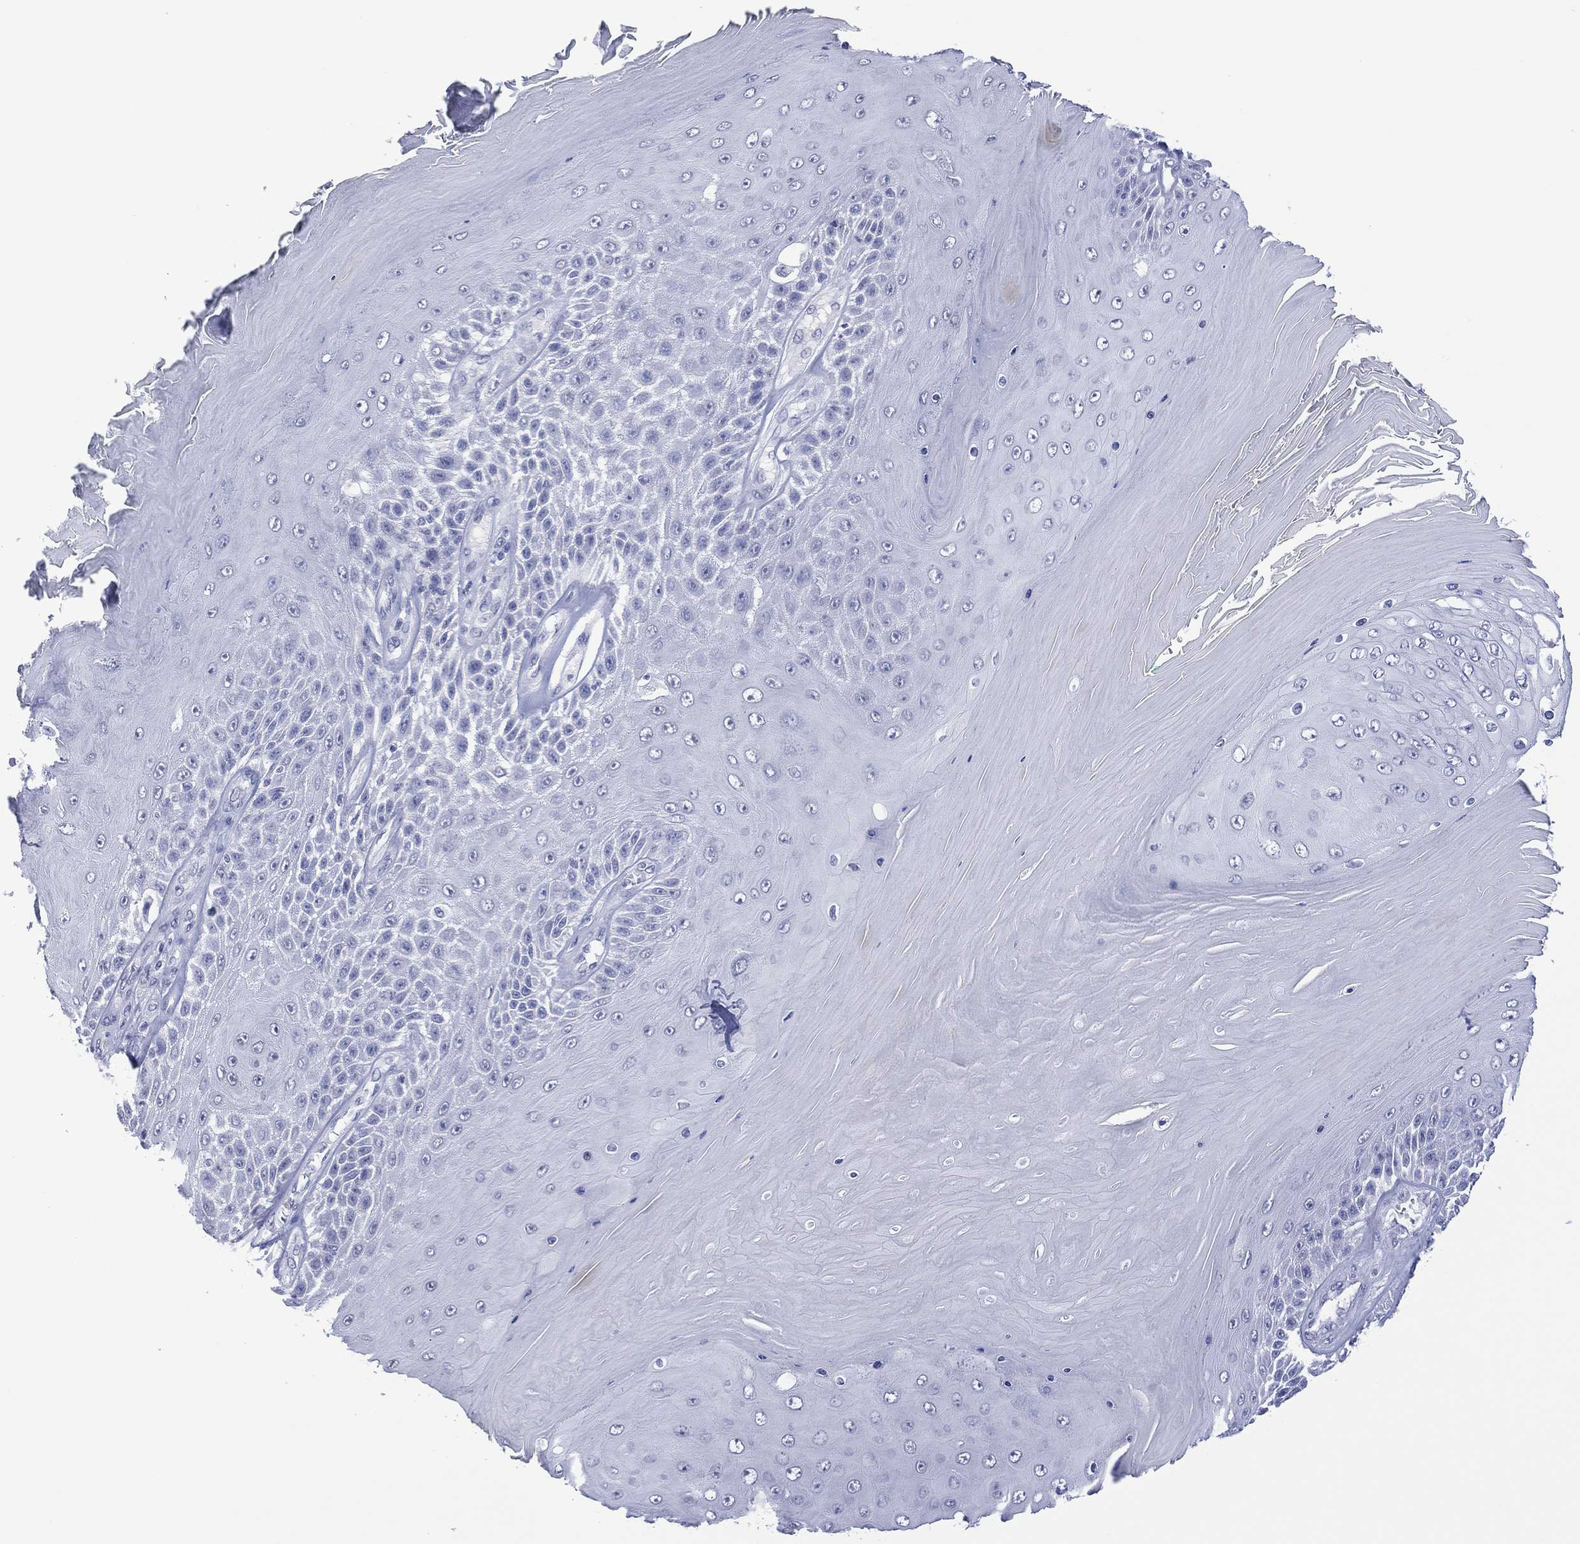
{"staining": {"intensity": "negative", "quantity": "none", "location": "none"}, "tissue": "skin cancer", "cell_type": "Tumor cells", "image_type": "cancer", "snomed": [{"axis": "morphology", "description": "Squamous cell carcinoma, NOS"}, {"axis": "topography", "description": "Skin"}], "caption": "A histopathology image of skin squamous cell carcinoma stained for a protein shows no brown staining in tumor cells.", "gene": "UTF1", "patient": {"sex": "male", "age": 62}}